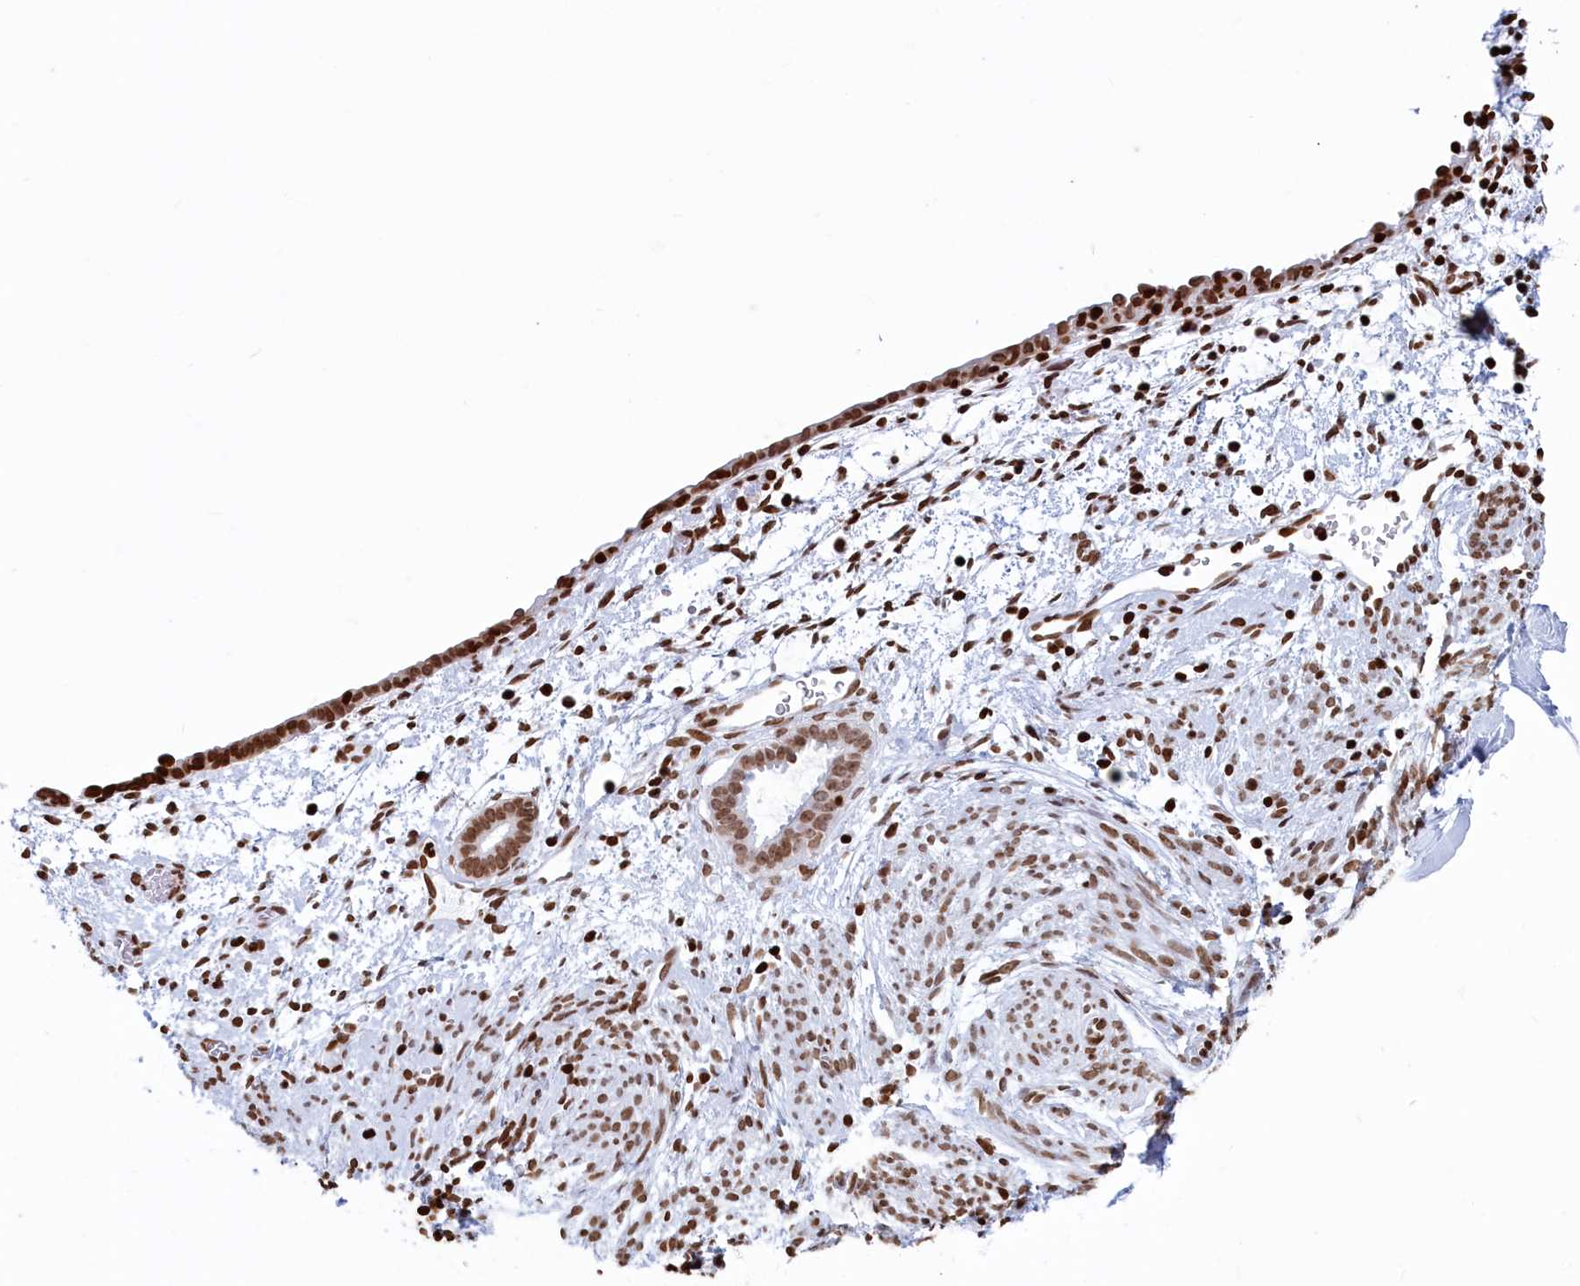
{"staining": {"intensity": "moderate", "quantity": ">75%", "location": "nuclear"}, "tissue": "endometrium", "cell_type": "Cells in endometrial stroma", "image_type": "normal", "snomed": [{"axis": "morphology", "description": "Normal tissue, NOS"}, {"axis": "morphology", "description": "Adenocarcinoma, NOS"}, {"axis": "topography", "description": "Endometrium"}], "caption": "A micrograph of human endometrium stained for a protein shows moderate nuclear brown staining in cells in endometrial stroma. The staining was performed using DAB (3,3'-diaminobenzidine), with brown indicating positive protein expression. Nuclei are stained blue with hematoxylin.", "gene": "APOBEC3A", "patient": {"sex": "female", "age": 57}}